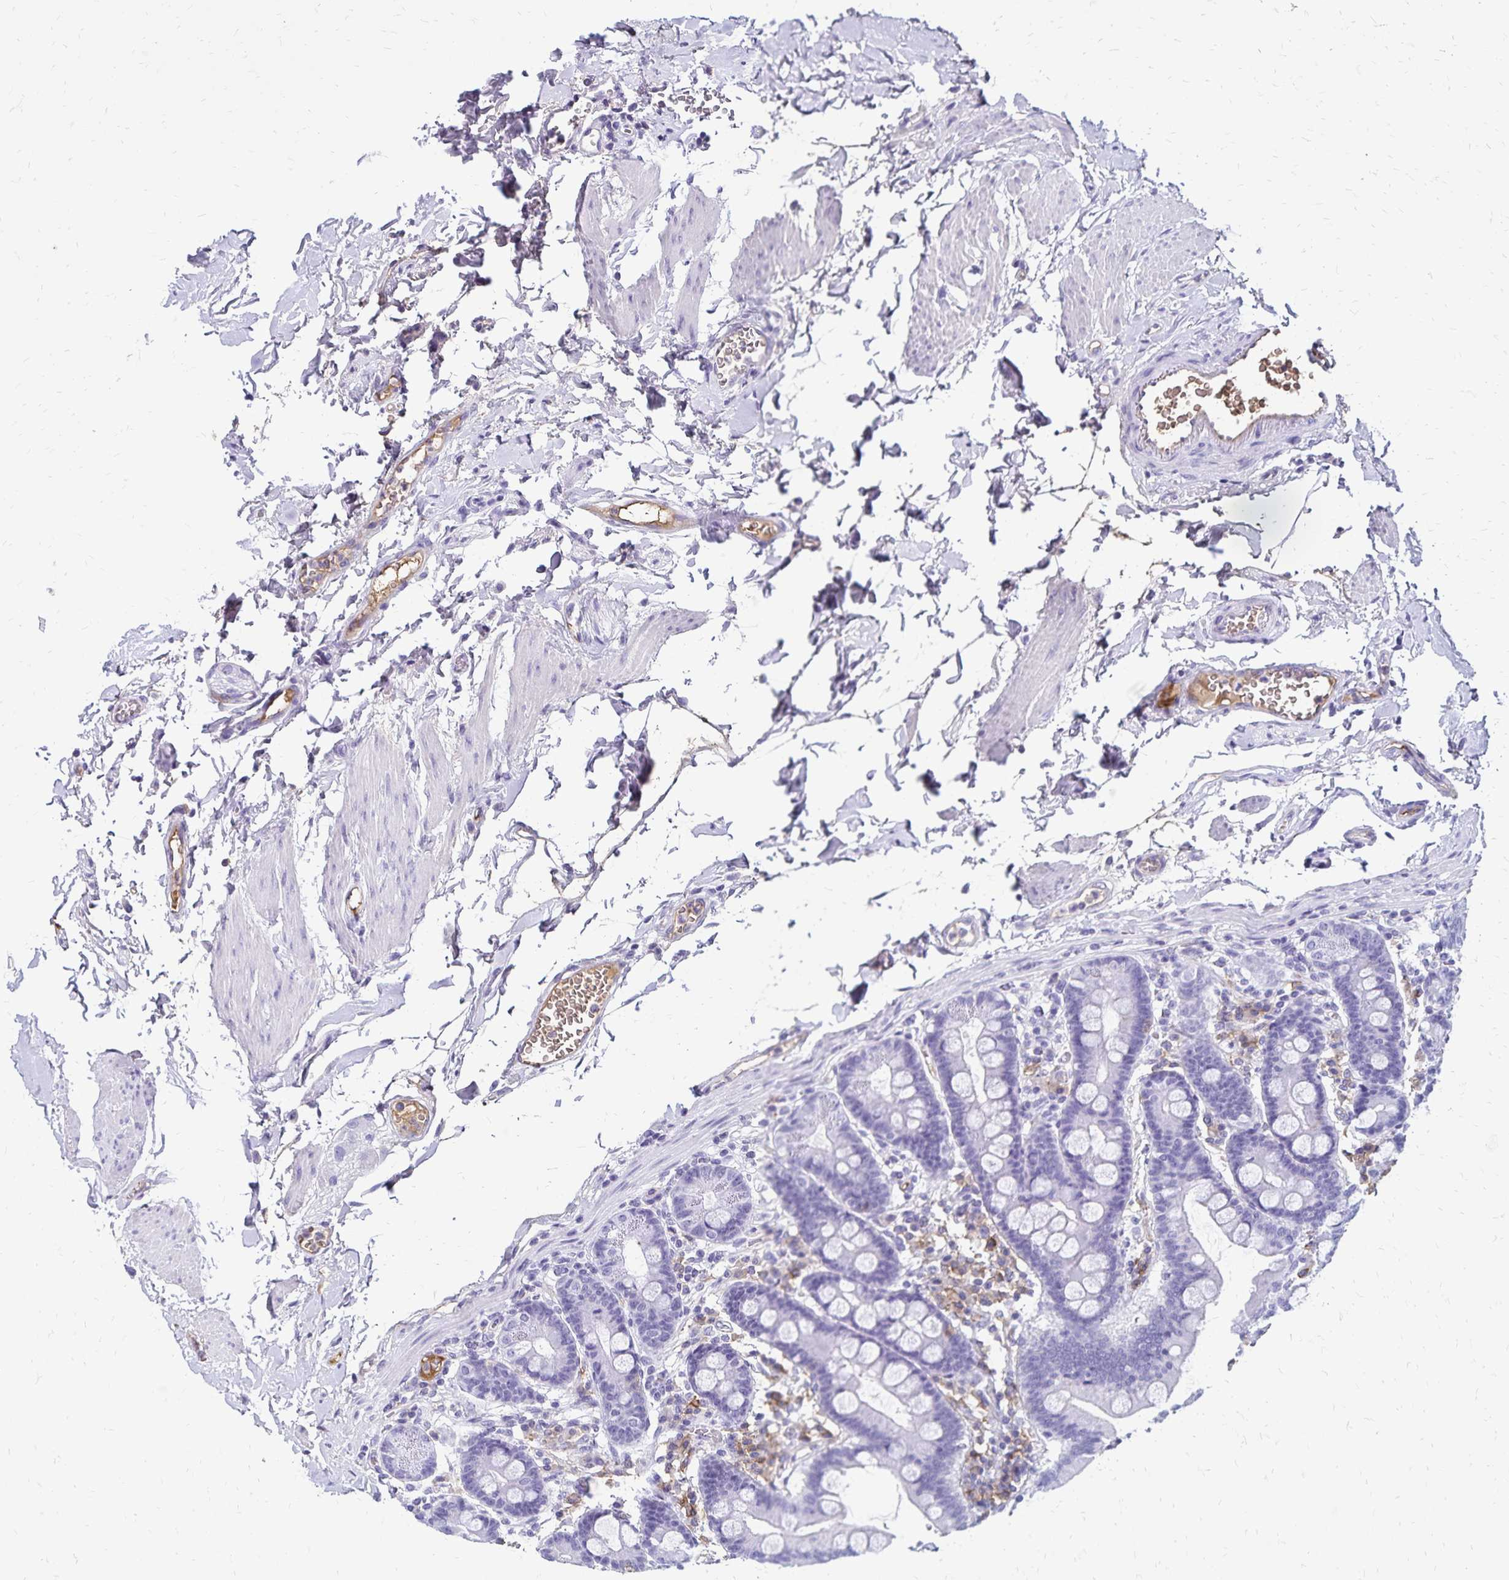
{"staining": {"intensity": "negative", "quantity": "none", "location": "none"}, "tissue": "duodenum", "cell_type": "Glandular cells", "image_type": "normal", "snomed": [{"axis": "morphology", "description": "Normal tissue, NOS"}, {"axis": "topography", "description": "Pancreas"}, {"axis": "topography", "description": "Duodenum"}], "caption": "Benign duodenum was stained to show a protein in brown. There is no significant expression in glandular cells. Brightfield microscopy of immunohistochemistry (IHC) stained with DAB (3,3'-diaminobenzidine) (brown) and hematoxylin (blue), captured at high magnification.", "gene": "CD27", "patient": {"sex": "male", "age": 59}}